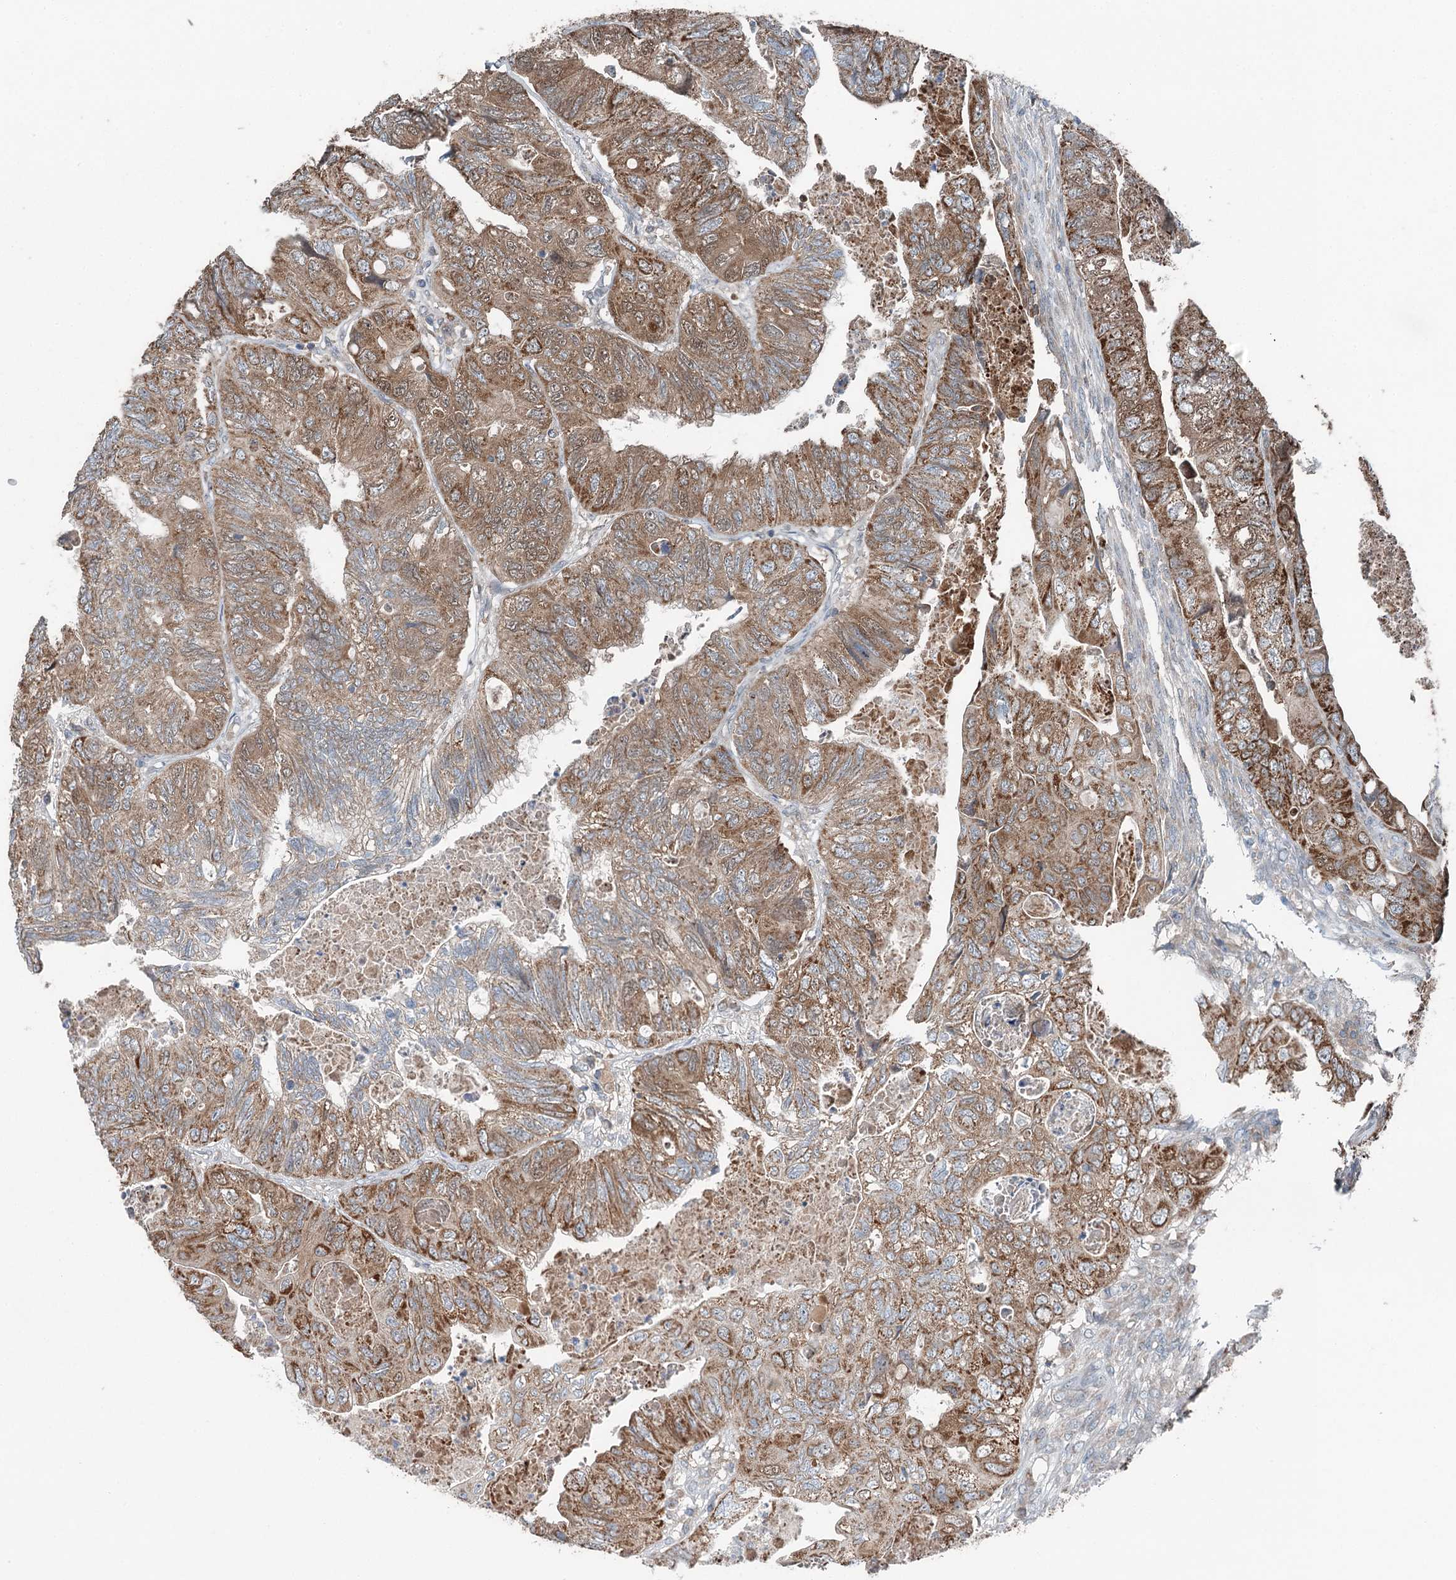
{"staining": {"intensity": "moderate", "quantity": ">75%", "location": "cytoplasmic/membranous"}, "tissue": "colorectal cancer", "cell_type": "Tumor cells", "image_type": "cancer", "snomed": [{"axis": "morphology", "description": "Adenocarcinoma, NOS"}, {"axis": "topography", "description": "Rectum"}], "caption": "There is medium levels of moderate cytoplasmic/membranous expression in tumor cells of colorectal cancer (adenocarcinoma), as demonstrated by immunohistochemical staining (brown color).", "gene": "CHCHD5", "patient": {"sex": "male", "age": 63}}